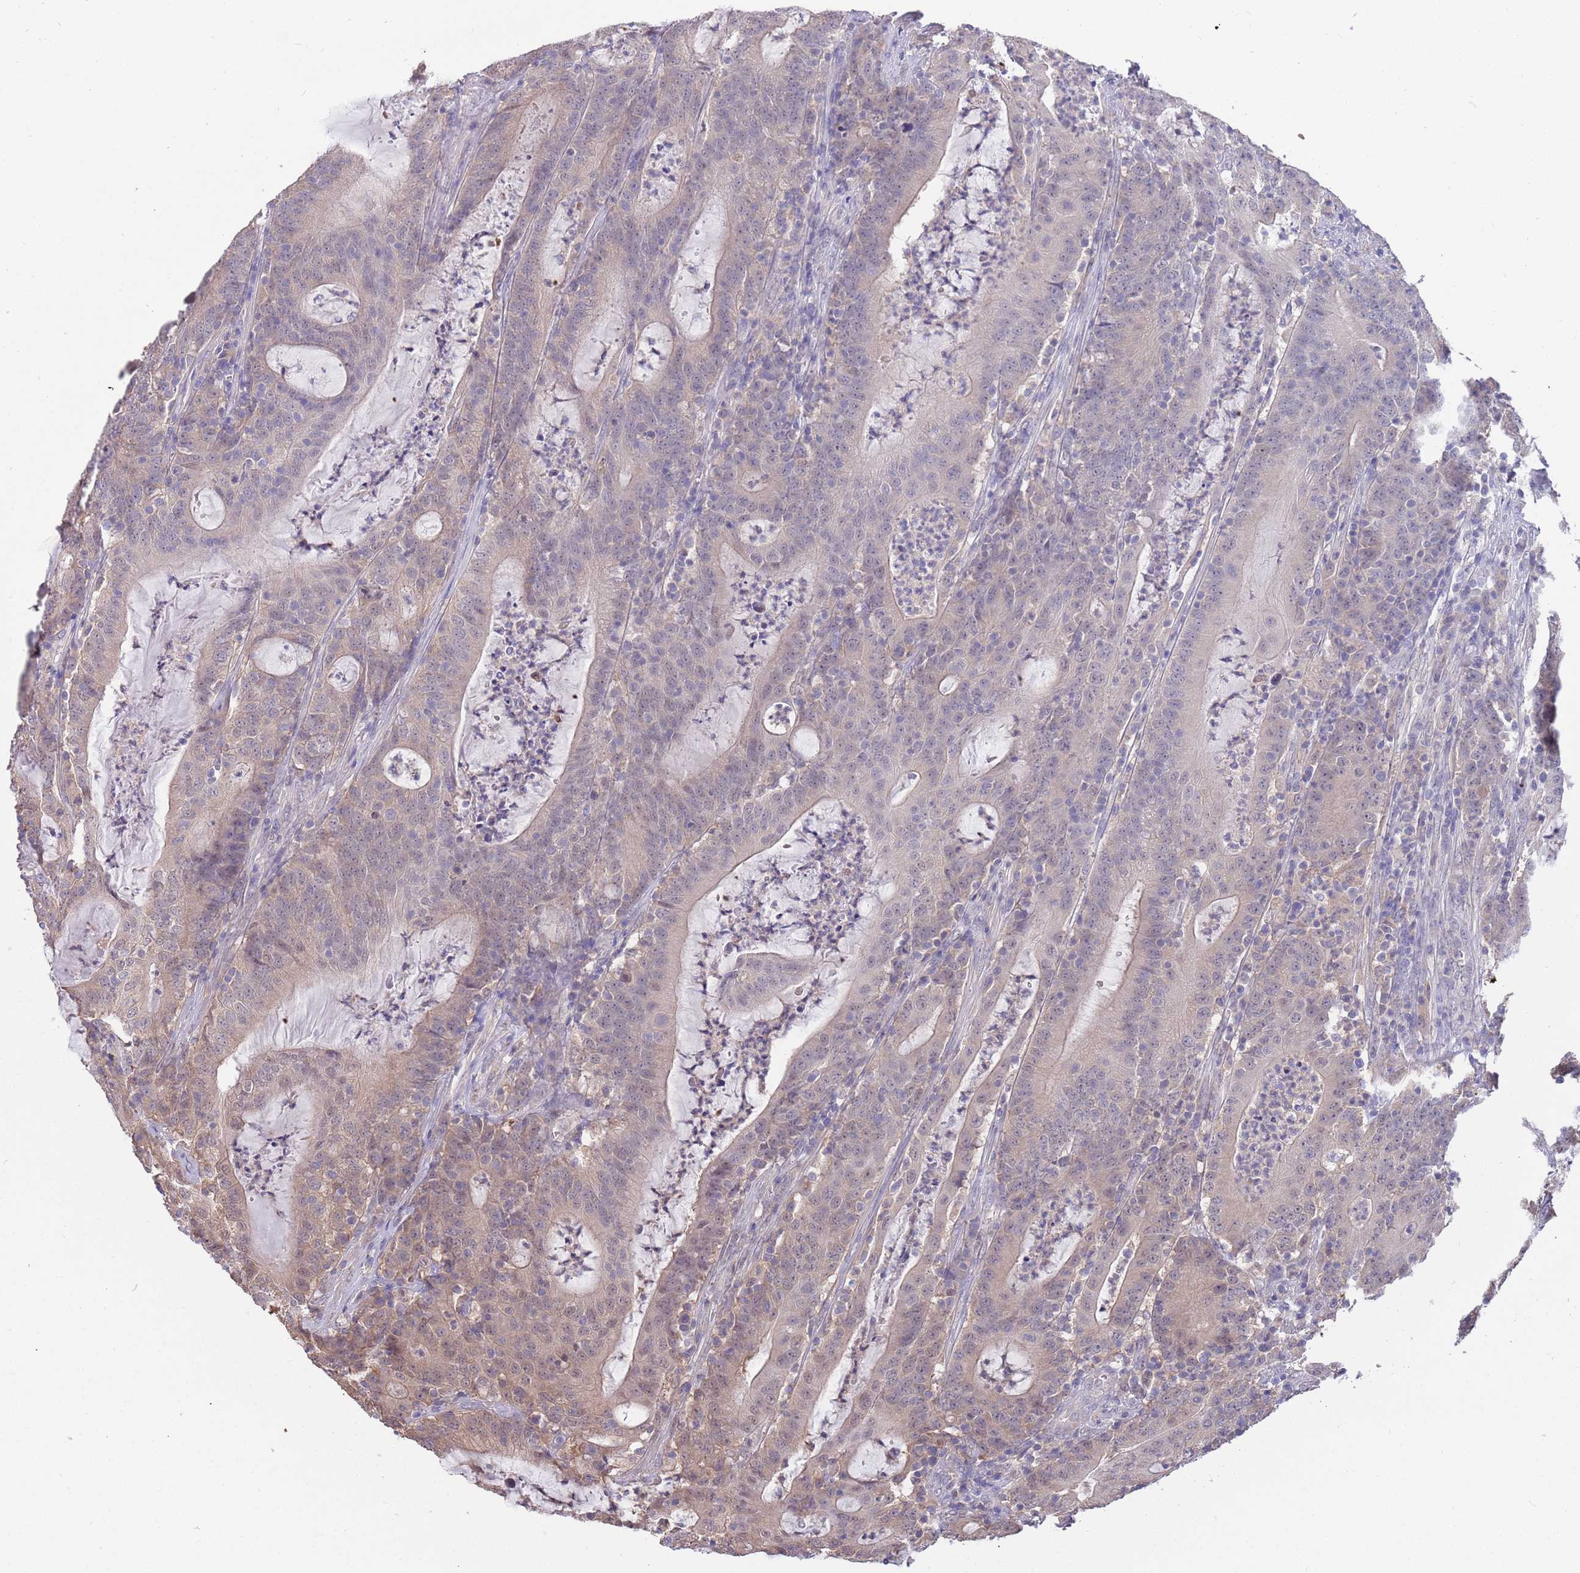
{"staining": {"intensity": "weak", "quantity": "25%-75%", "location": "cytoplasmic/membranous"}, "tissue": "colorectal cancer", "cell_type": "Tumor cells", "image_type": "cancer", "snomed": [{"axis": "morphology", "description": "Adenocarcinoma, NOS"}, {"axis": "topography", "description": "Colon"}], "caption": "Protein staining exhibits weak cytoplasmic/membranous positivity in approximately 25%-75% of tumor cells in colorectal cancer (adenocarcinoma).", "gene": "AP5S1", "patient": {"sex": "male", "age": 83}}